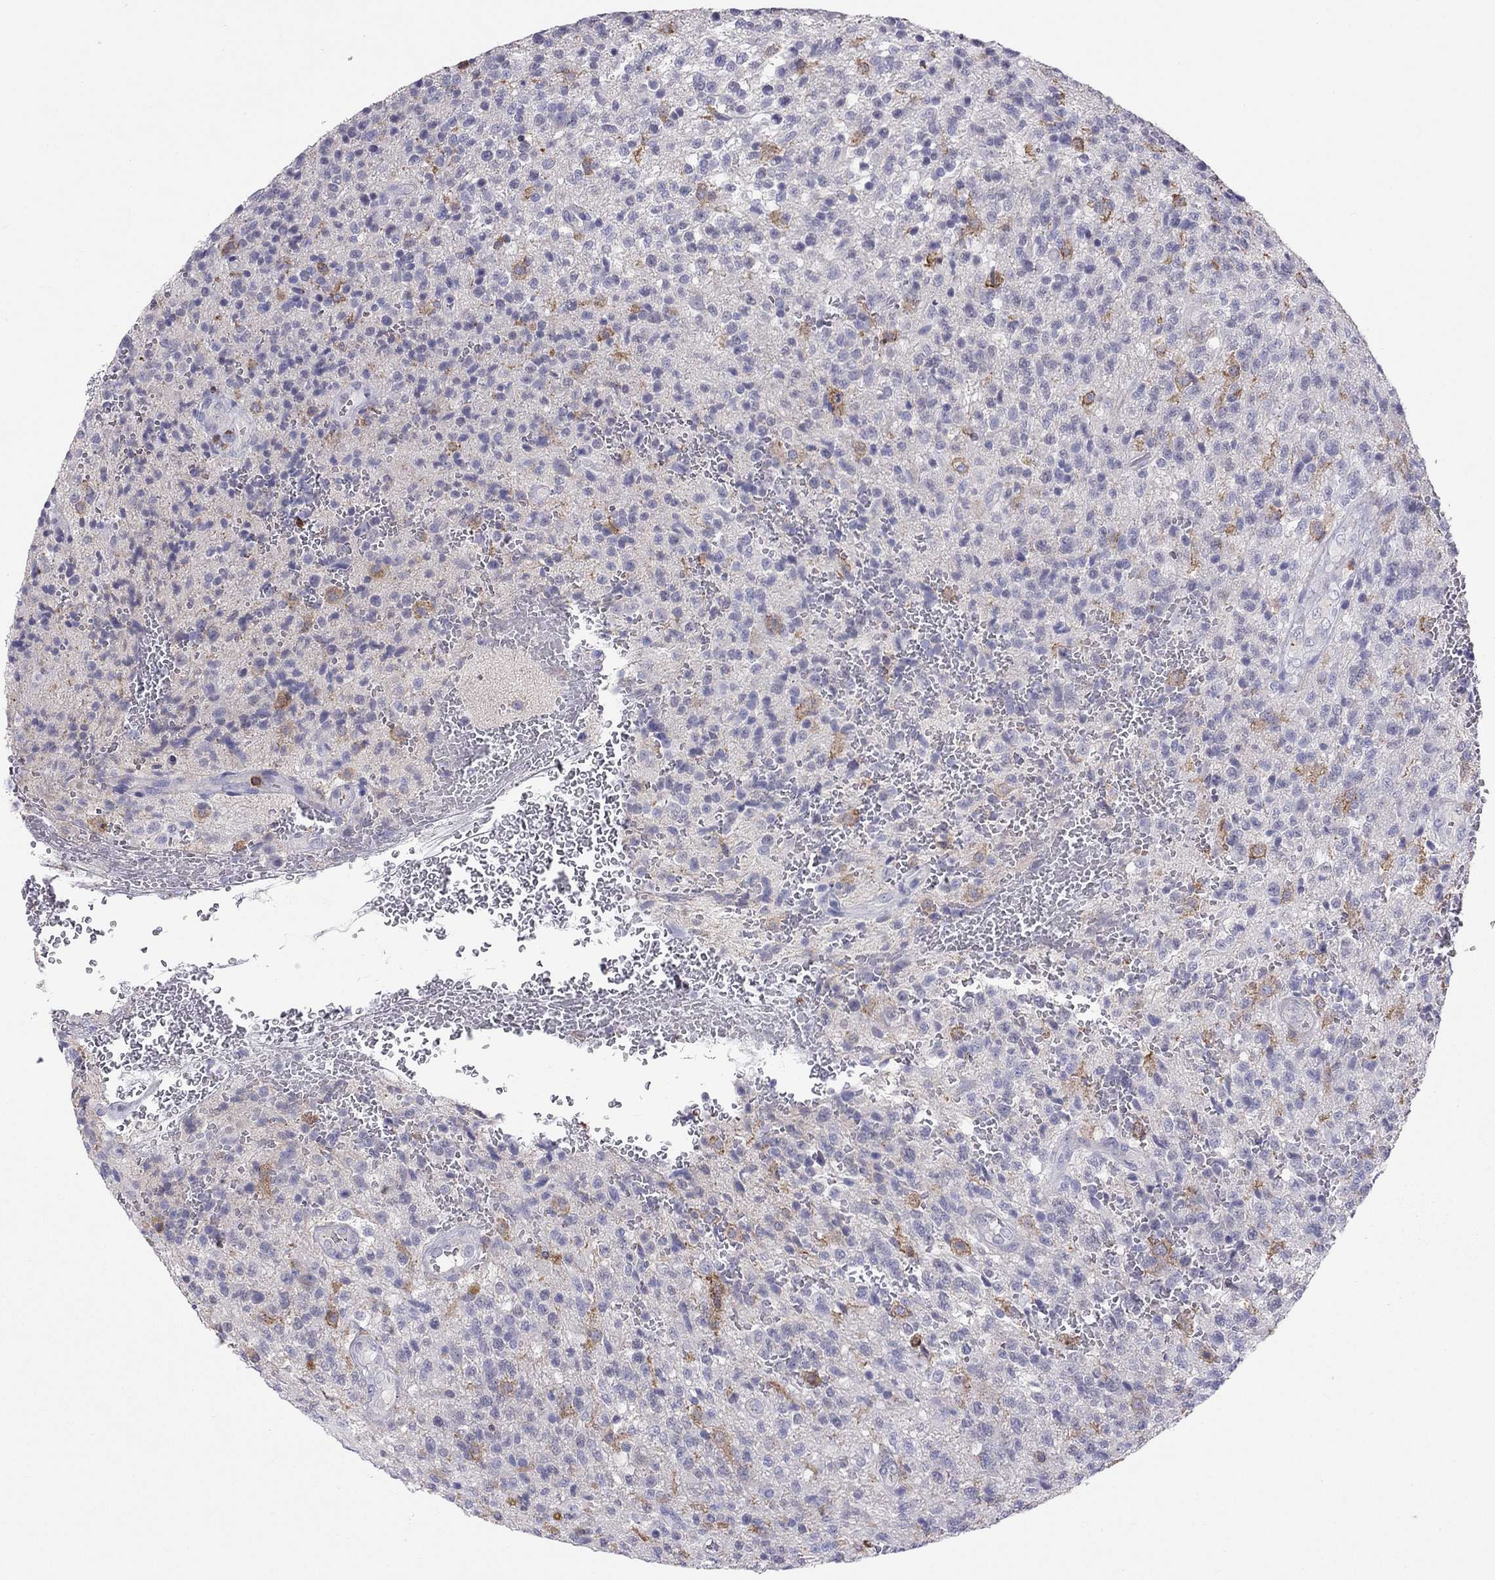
{"staining": {"intensity": "negative", "quantity": "none", "location": "none"}, "tissue": "glioma", "cell_type": "Tumor cells", "image_type": "cancer", "snomed": [{"axis": "morphology", "description": "Glioma, malignant, High grade"}, {"axis": "topography", "description": "Brain"}], "caption": "Human glioma stained for a protein using IHC shows no expression in tumor cells.", "gene": "MND1", "patient": {"sex": "male", "age": 56}}